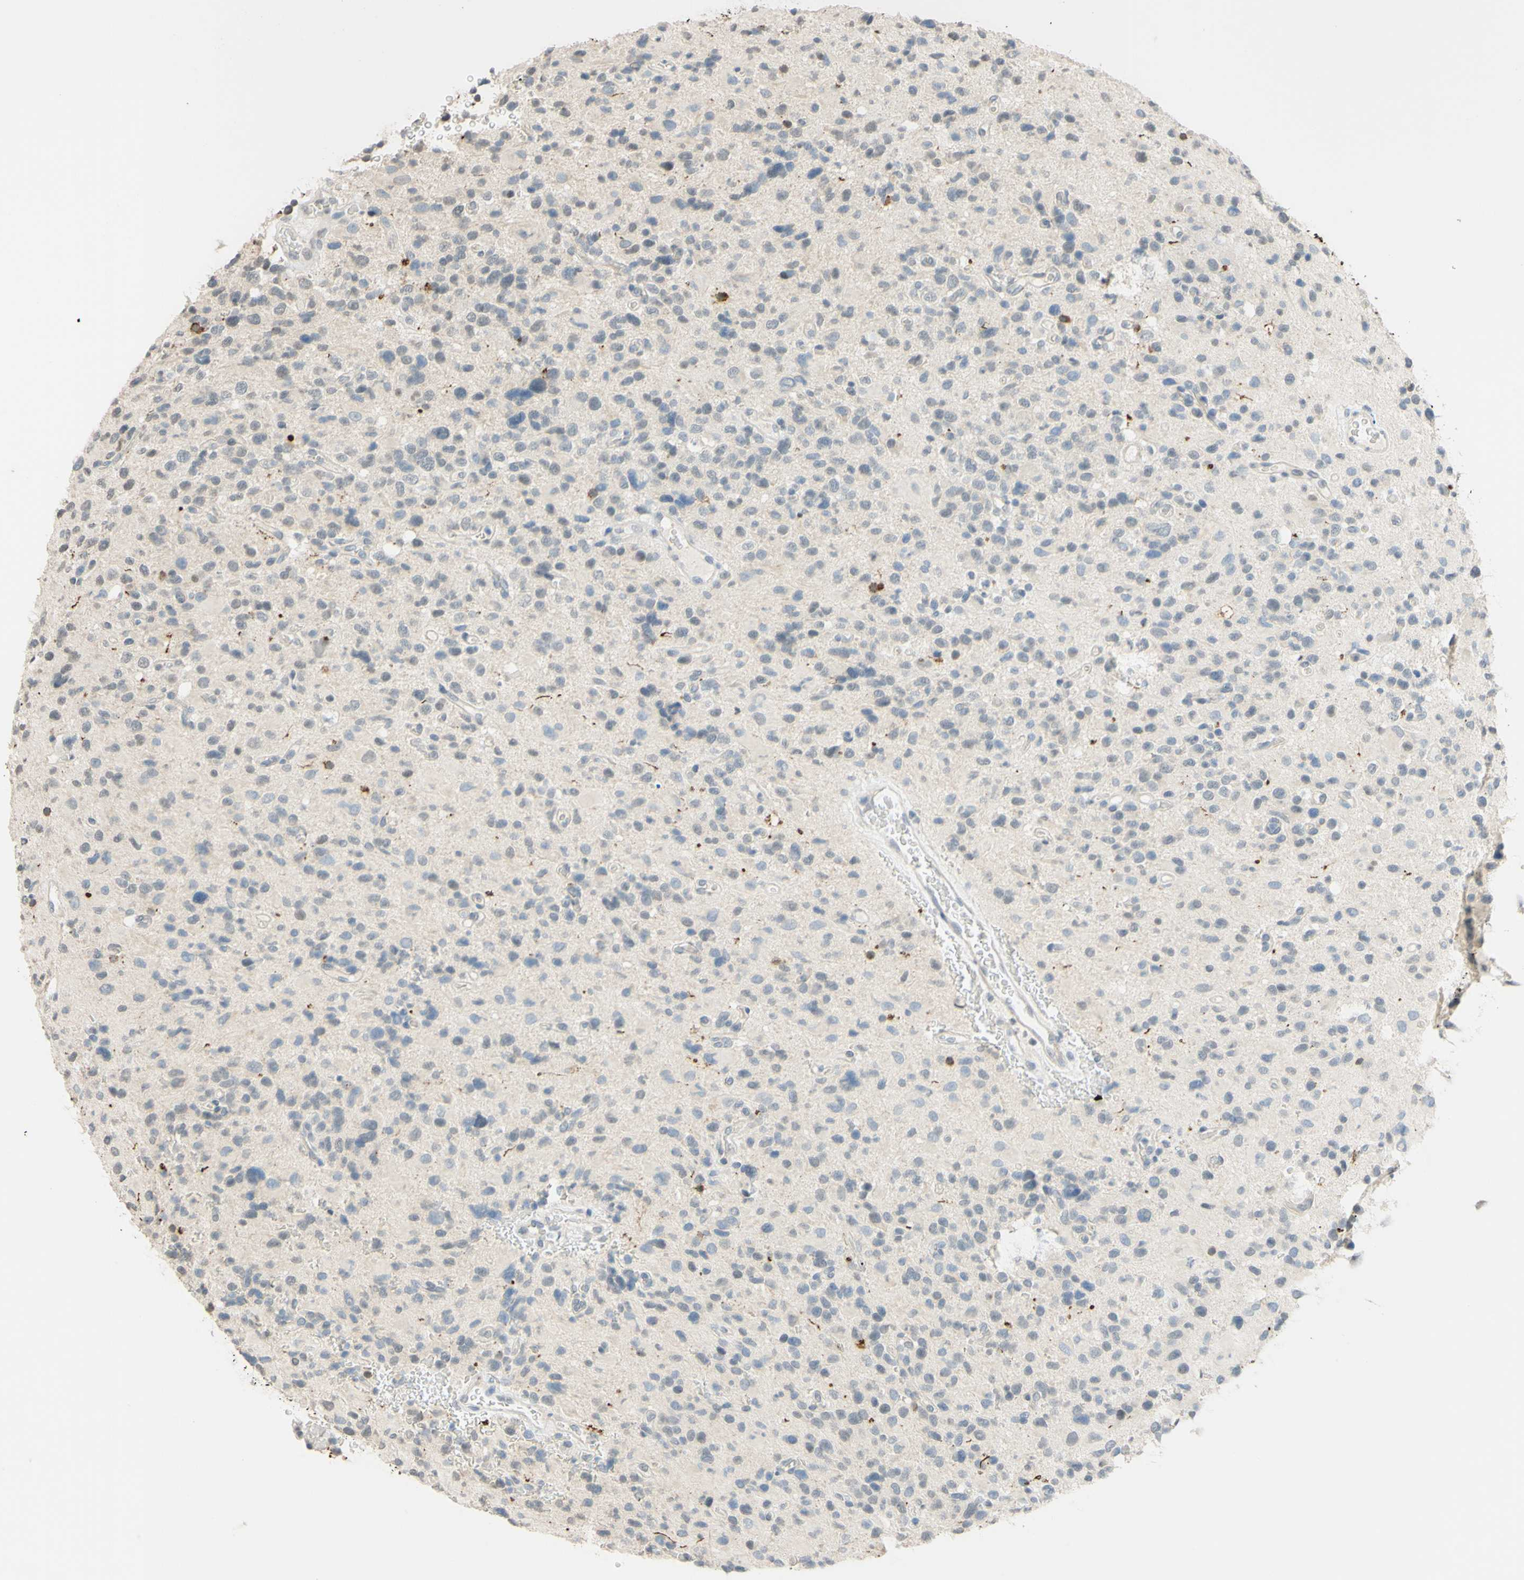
{"staining": {"intensity": "weak", "quantity": "<25%", "location": "cytoplasmic/membranous"}, "tissue": "glioma", "cell_type": "Tumor cells", "image_type": "cancer", "snomed": [{"axis": "morphology", "description": "Glioma, malignant, High grade"}, {"axis": "topography", "description": "Brain"}], "caption": "Immunohistochemistry (IHC) of glioma shows no staining in tumor cells. (DAB (3,3'-diaminobenzidine) immunohistochemistry (IHC) visualized using brightfield microscopy, high magnification).", "gene": "MAG", "patient": {"sex": "male", "age": 48}}